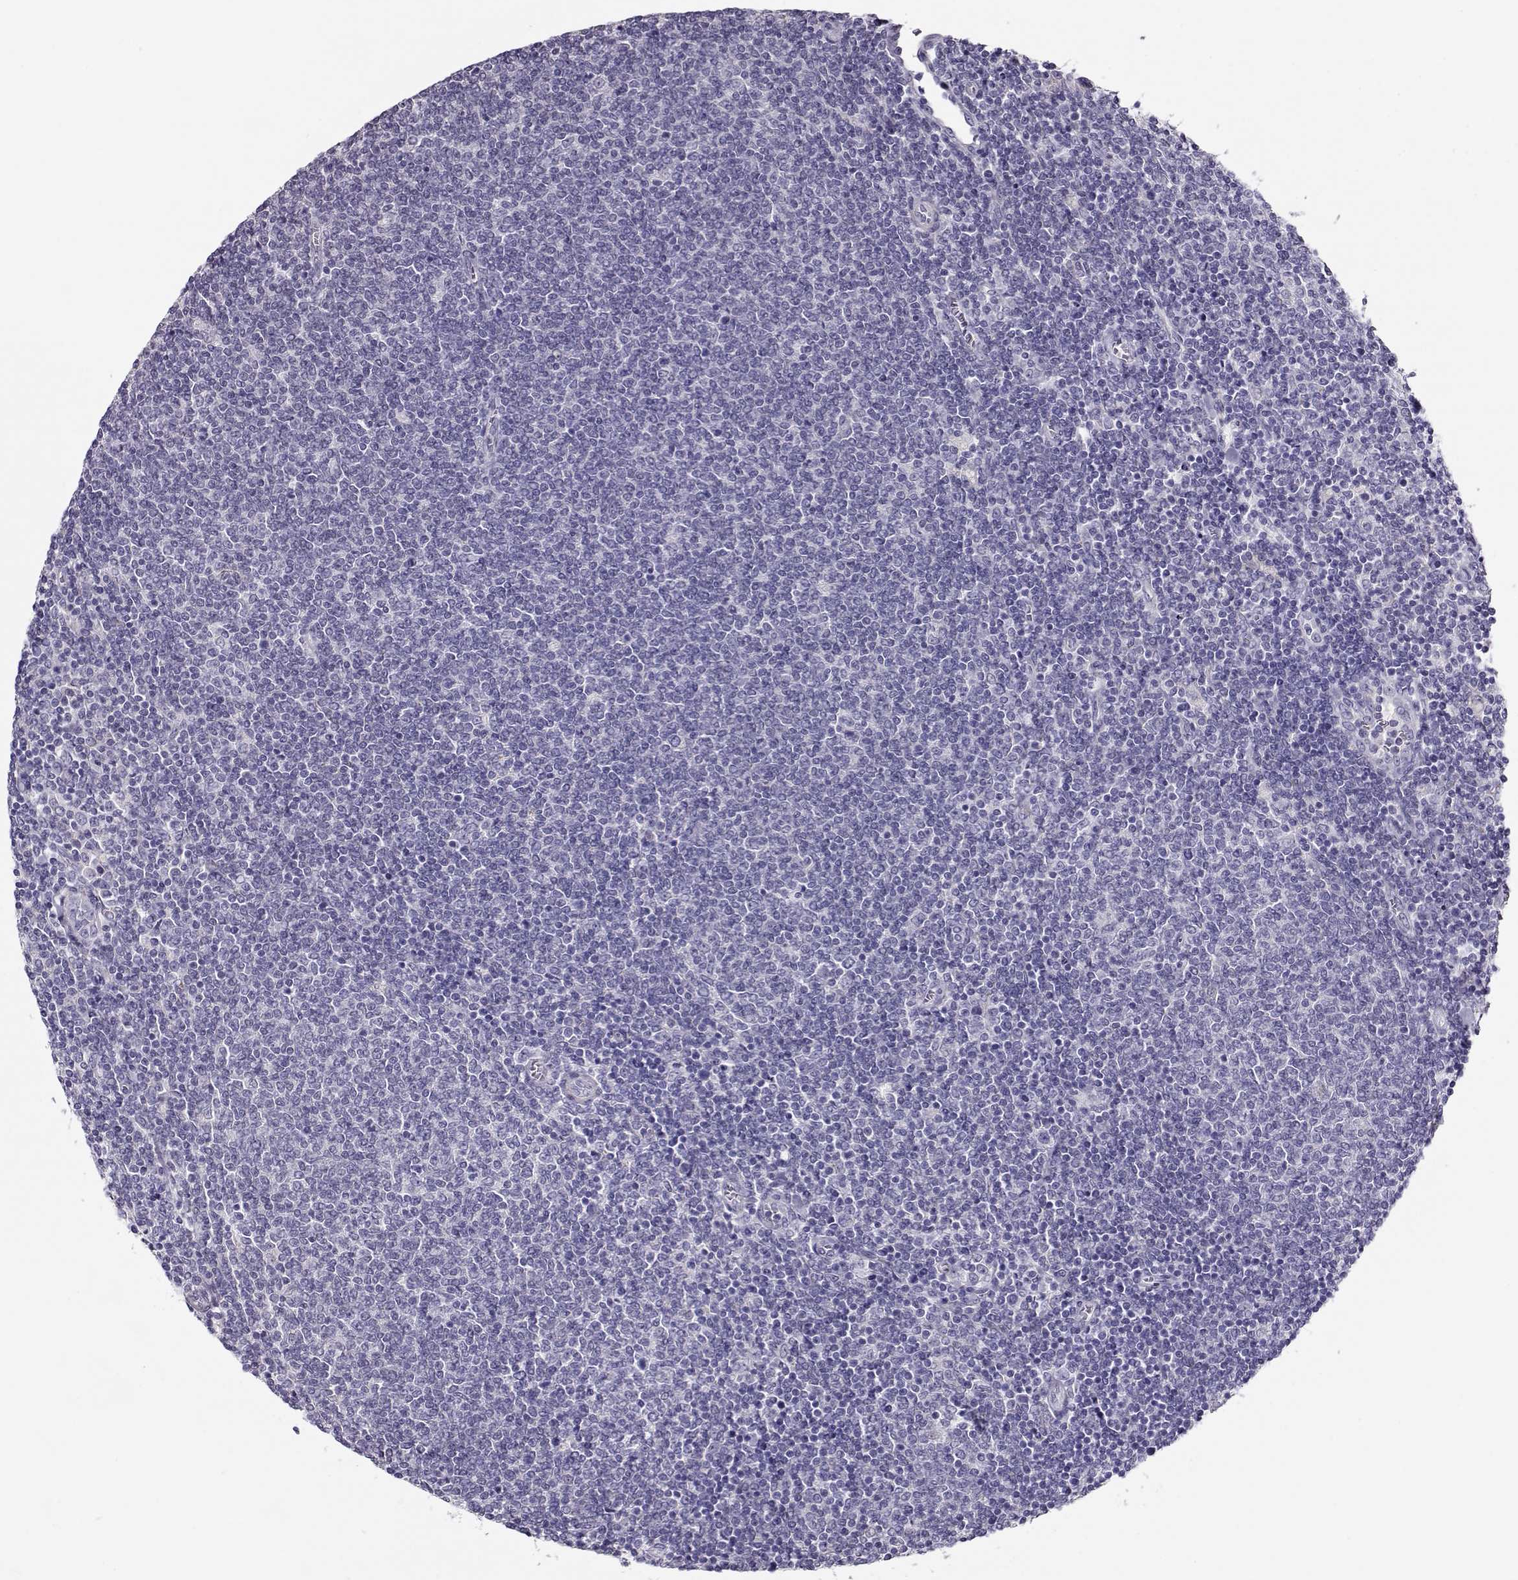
{"staining": {"intensity": "negative", "quantity": "none", "location": "none"}, "tissue": "lymphoma", "cell_type": "Tumor cells", "image_type": "cancer", "snomed": [{"axis": "morphology", "description": "Malignant lymphoma, non-Hodgkin's type, Low grade"}, {"axis": "topography", "description": "Lymph node"}], "caption": "The photomicrograph shows no significant expression in tumor cells of low-grade malignant lymphoma, non-Hodgkin's type.", "gene": "RBM44", "patient": {"sex": "male", "age": 52}}